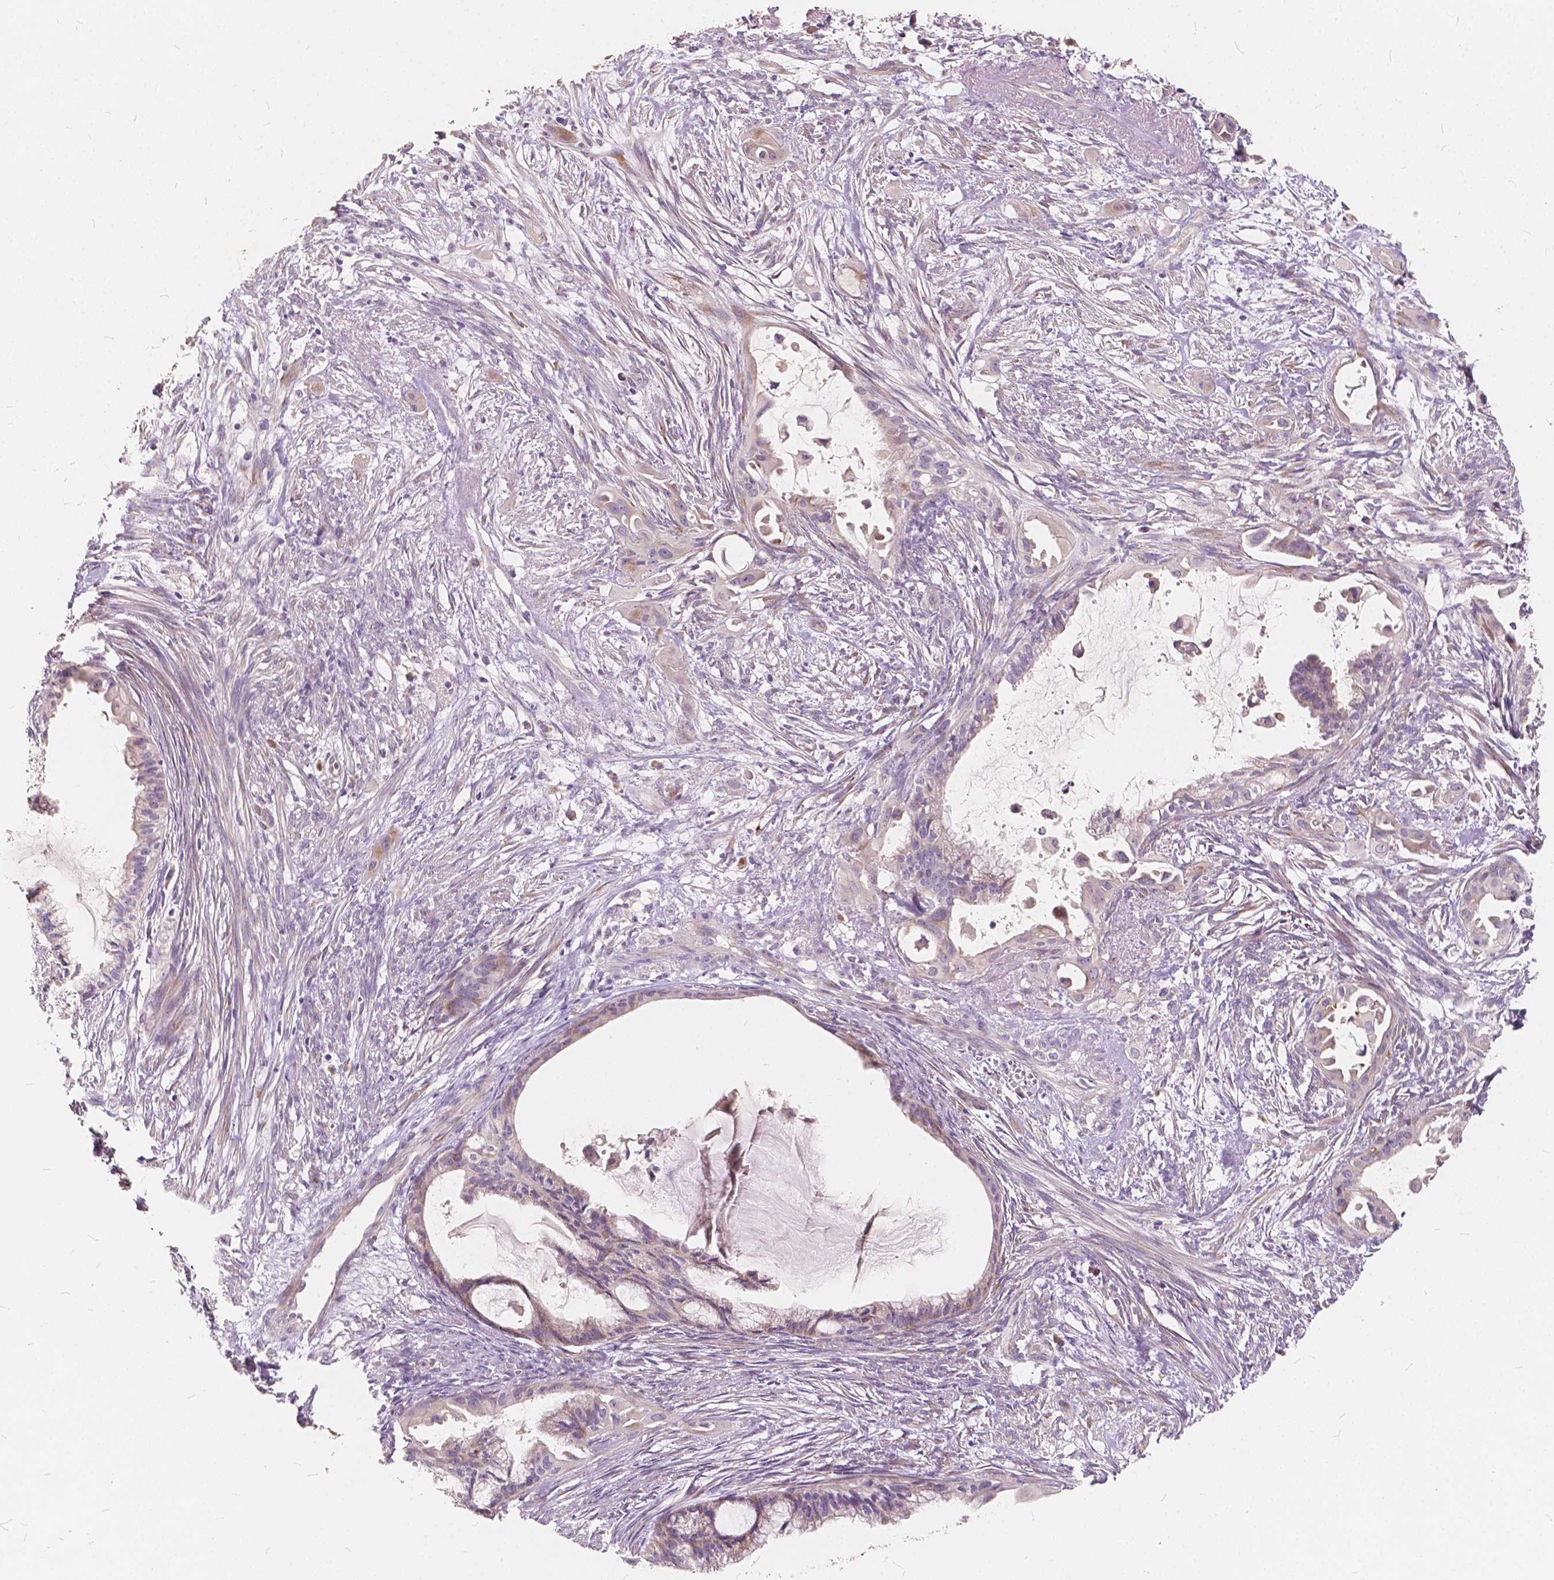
{"staining": {"intensity": "negative", "quantity": "none", "location": "none"}, "tissue": "endometrial cancer", "cell_type": "Tumor cells", "image_type": "cancer", "snomed": [{"axis": "morphology", "description": "Adenocarcinoma, NOS"}, {"axis": "topography", "description": "Endometrium"}], "caption": "This is a histopathology image of immunohistochemistry staining of adenocarcinoma (endometrial), which shows no positivity in tumor cells.", "gene": "SLC7A8", "patient": {"sex": "female", "age": 86}}